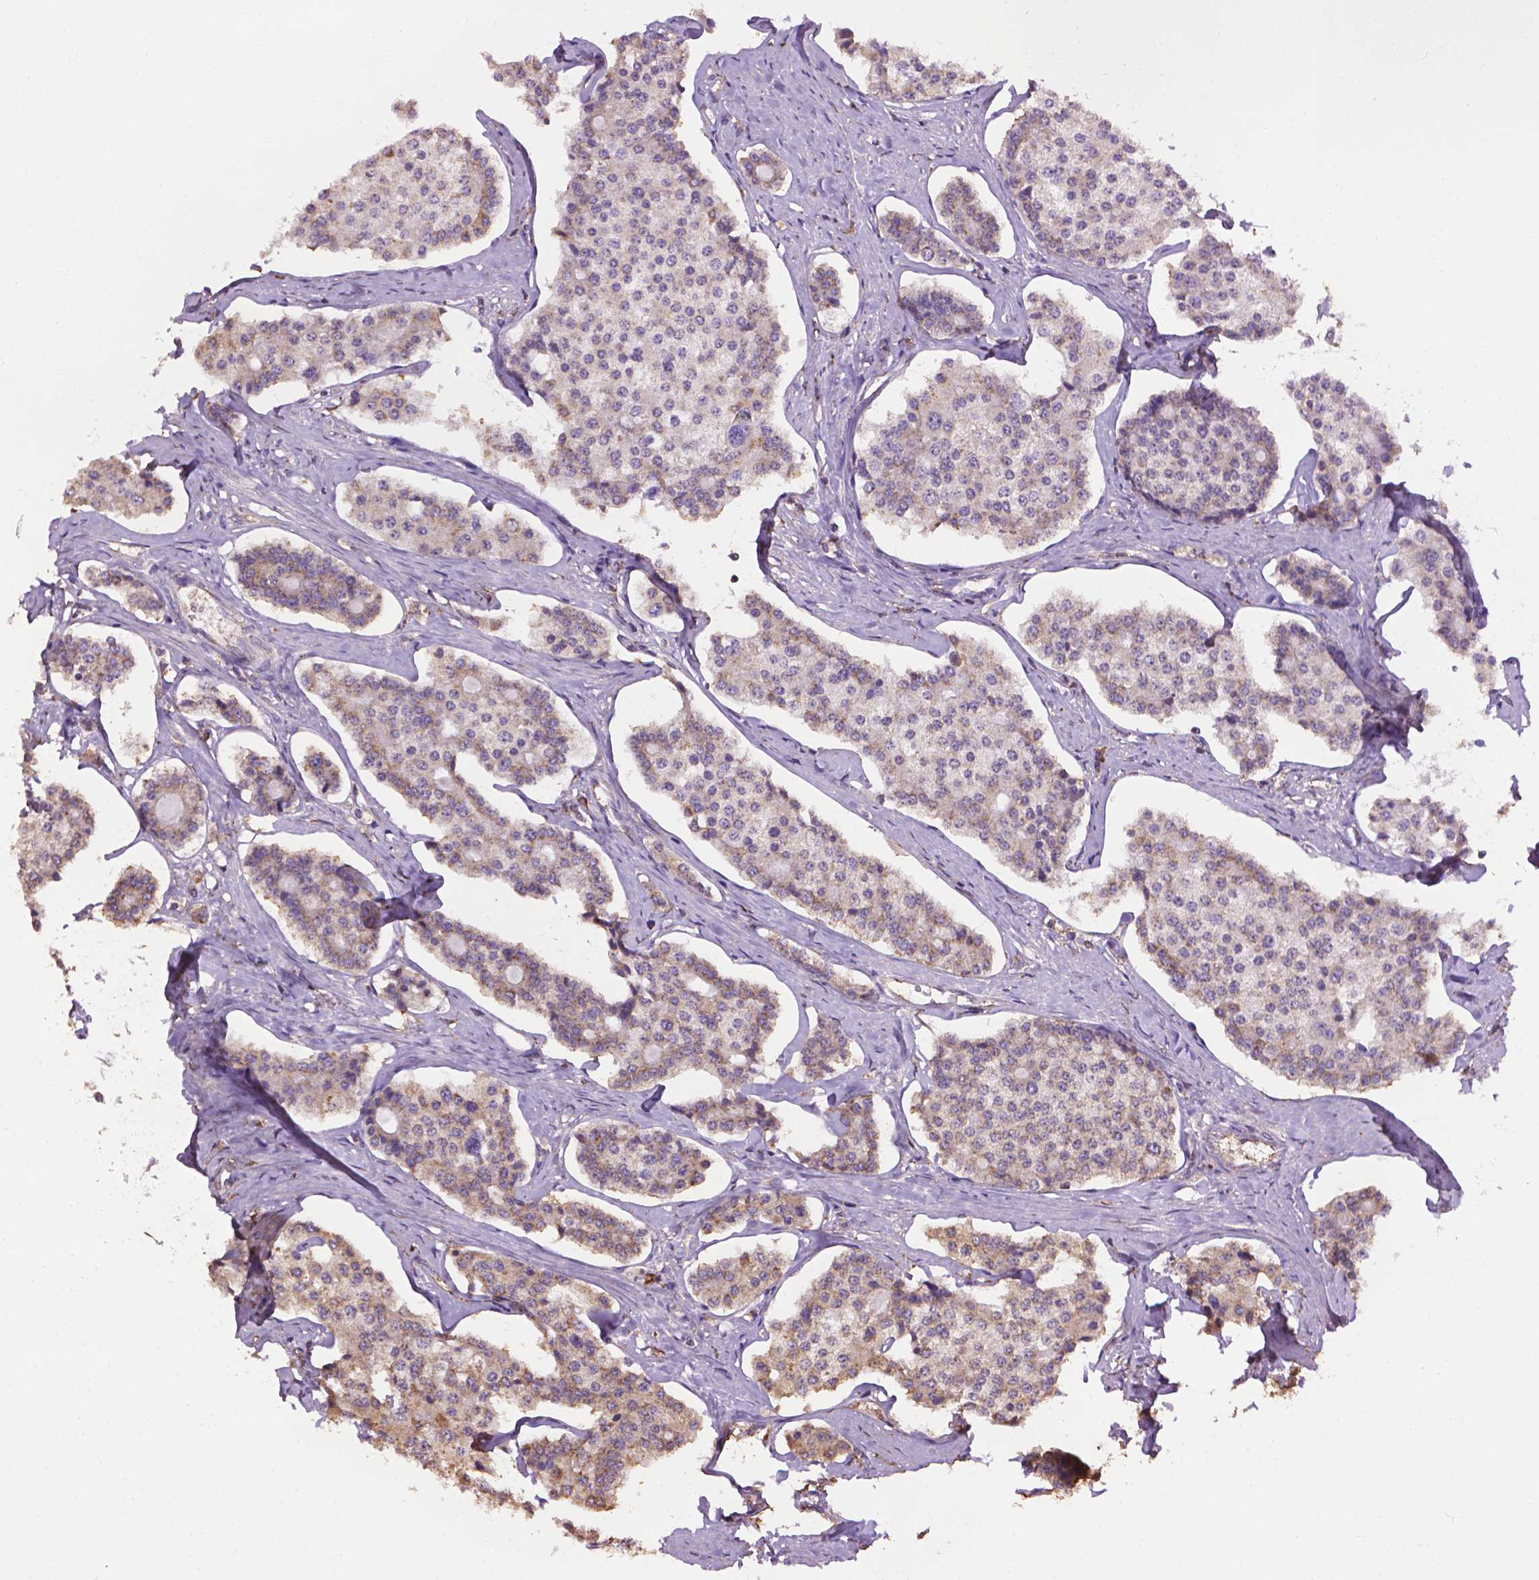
{"staining": {"intensity": "weak", "quantity": "25%-75%", "location": "cytoplasmic/membranous"}, "tissue": "carcinoid", "cell_type": "Tumor cells", "image_type": "cancer", "snomed": [{"axis": "morphology", "description": "Carcinoid, malignant, NOS"}, {"axis": "topography", "description": "Small intestine"}], "caption": "Protein staining of carcinoid tissue shows weak cytoplasmic/membranous staining in about 25%-75% of tumor cells.", "gene": "PPP2R5E", "patient": {"sex": "female", "age": 65}}